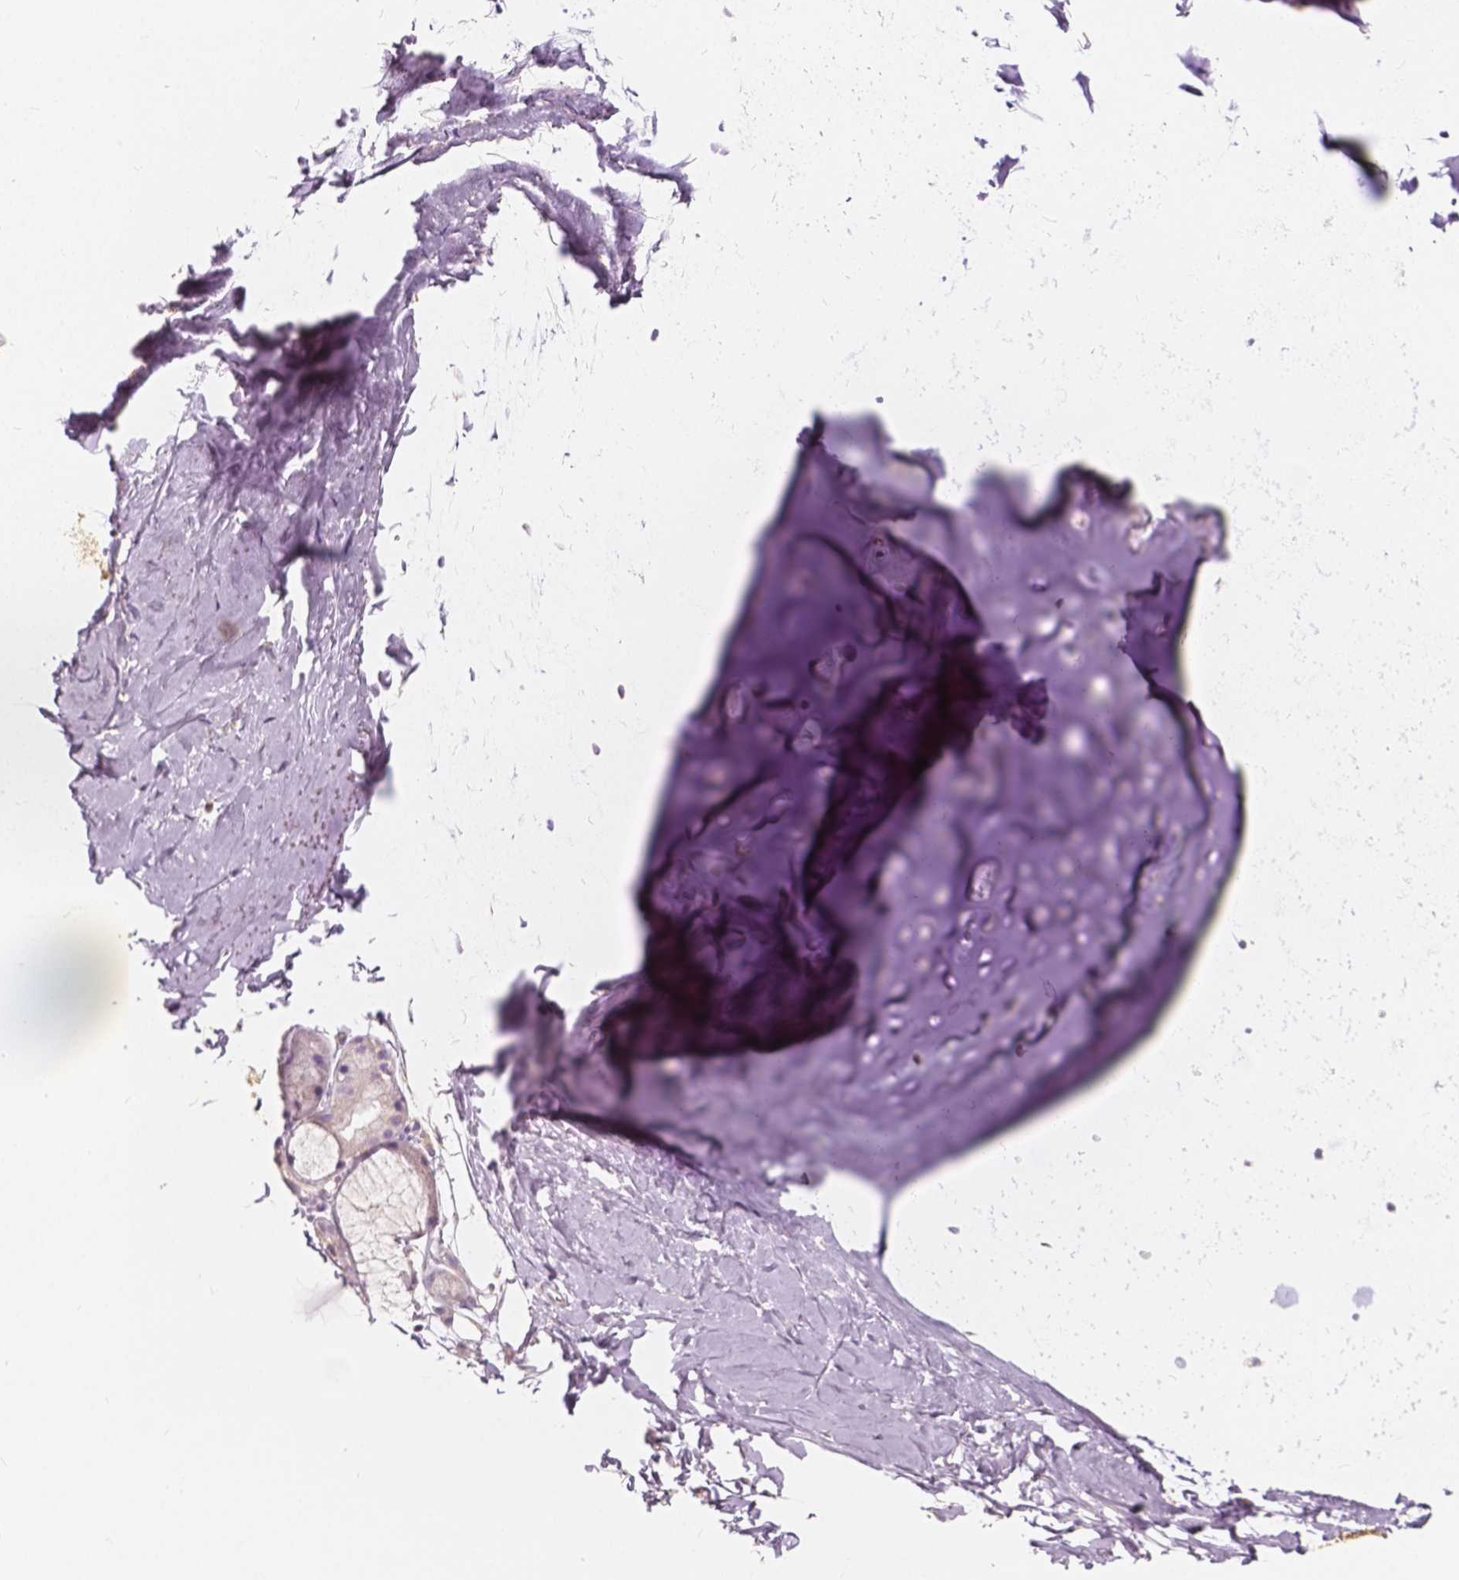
{"staining": {"intensity": "negative", "quantity": "none", "location": "none"}, "tissue": "adipose tissue", "cell_type": "Adipocytes", "image_type": "normal", "snomed": [{"axis": "morphology", "description": "Normal tissue, NOS"}, {"axis": "topography", "description": "Cartilage tissue"}, {"axis": "topography", "description": "Bronchus"}], "caption": "The photomicrograph shows no staining of adipocytes in benign adipose tissue.", "gene": "KIAA0513", "patient": {"sex": "female", "age": 79}}